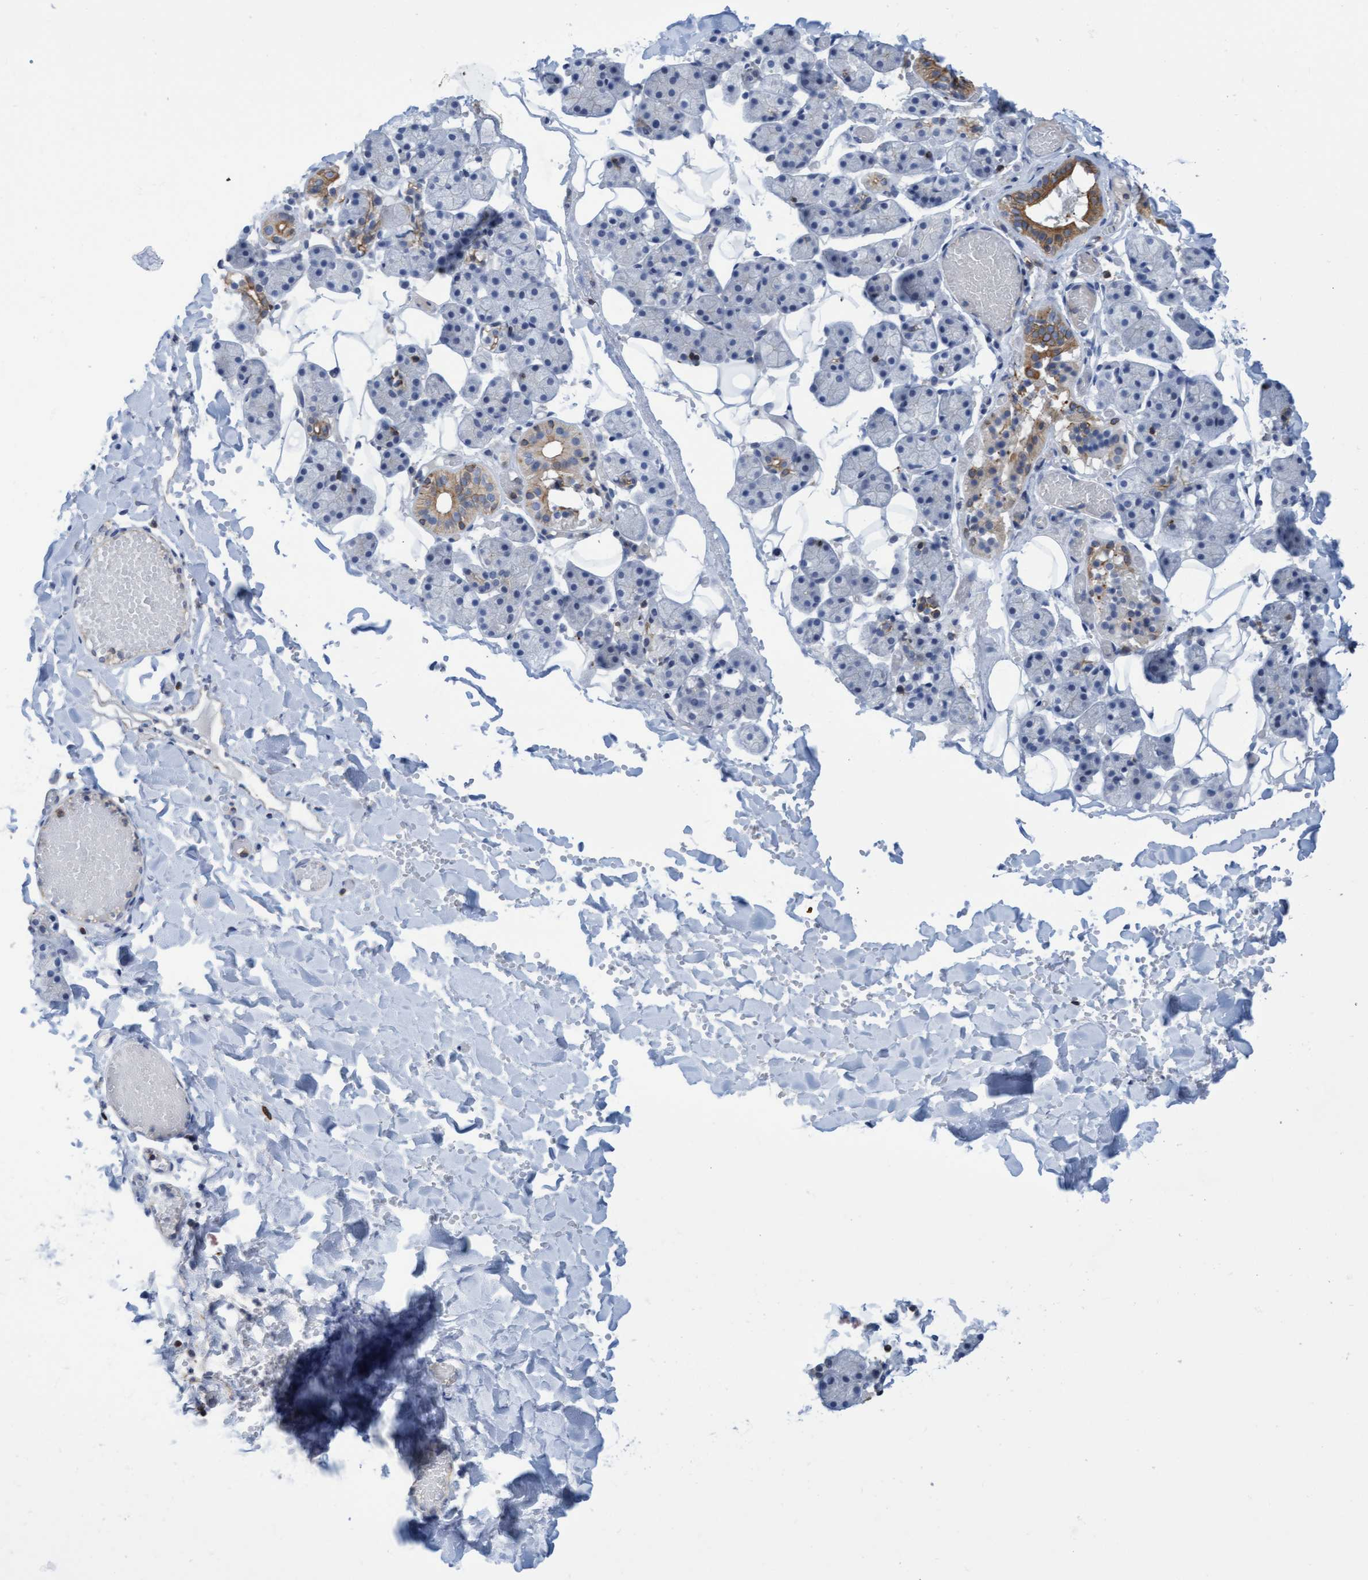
{"staining": {"intensity": "moderate", "quantity": "<25%", "location": "cytoplasmic/membranous"}, "tissue": "salivary gland", "cell_type": "Glandular cells", "image_type": "normal", "snomed": [{"axis": "morphology", "description": "Normal tissue, NOS"}, {"axis": "topography", "description": "Salivary gland"}], "caption": "Brown immunohistochemical staining in unremarkable human salivary gland shows moderate cytoplasmic/membranous staining in approximately <25% of glandular cells.", "gene": "FNBP1", "patient": {"sex": "female", "age": 33}}